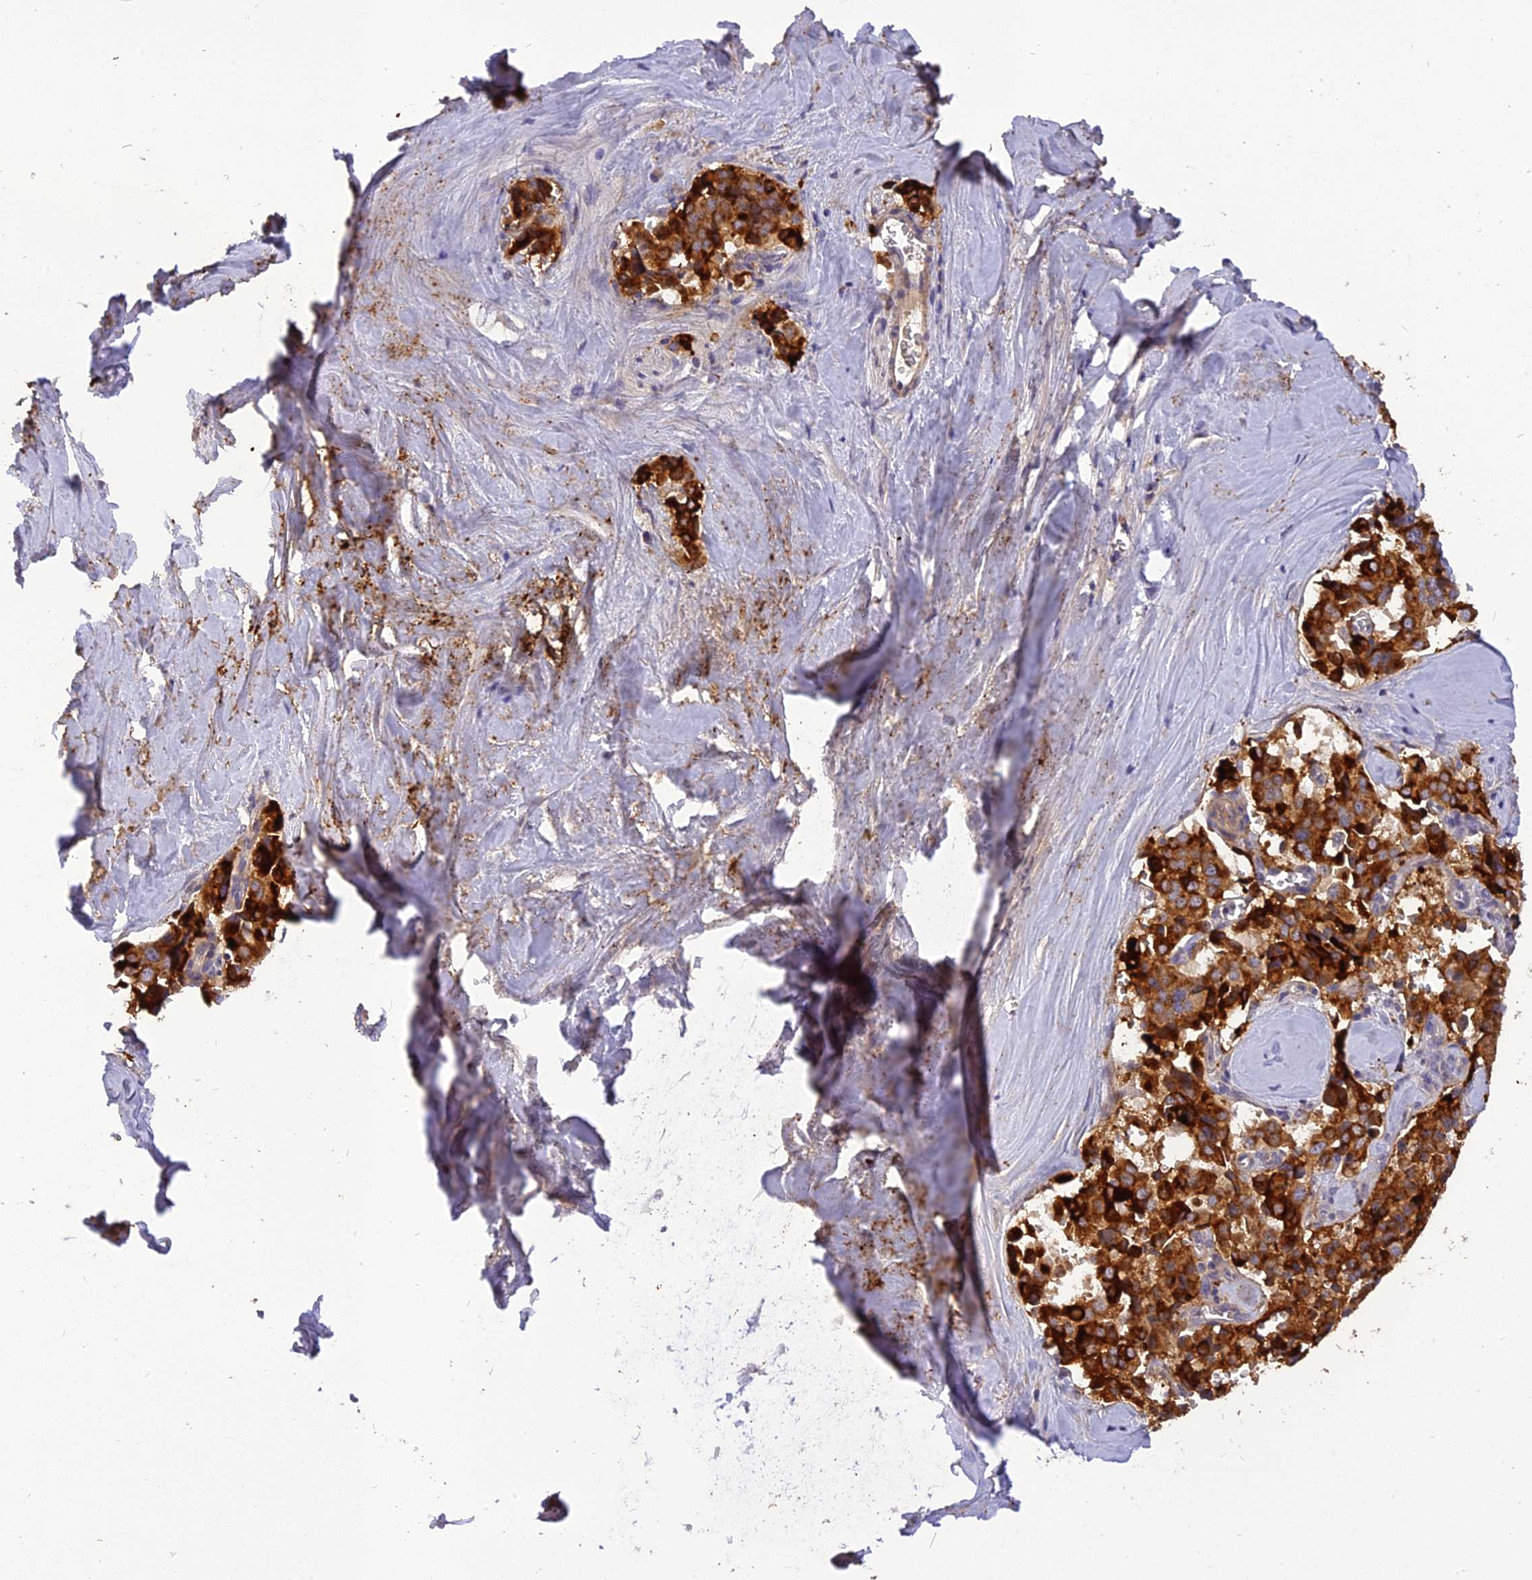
{"staining": {"intensity": "strong", "quantity": ">75%", "location": "cytoplasmic/membranous"}, "tissue": "pancreatic cancer", "cell_type": "Tumor cells", "image_type": "cancer", "snomed": [{"axis": "morphology", "description": "Adenocarcinoma, NOS"}, {"axis": "topography", "description": "Pancreas"}], "caption": "IHC (DAB) staining of adenocarcinoma (pancreatic) shows strong cytoplasmic/membranous protein staining in approximately >75% of tumor cells.", "gene": "FNIP2", "patient": {"sex": "male", "age": 65}}